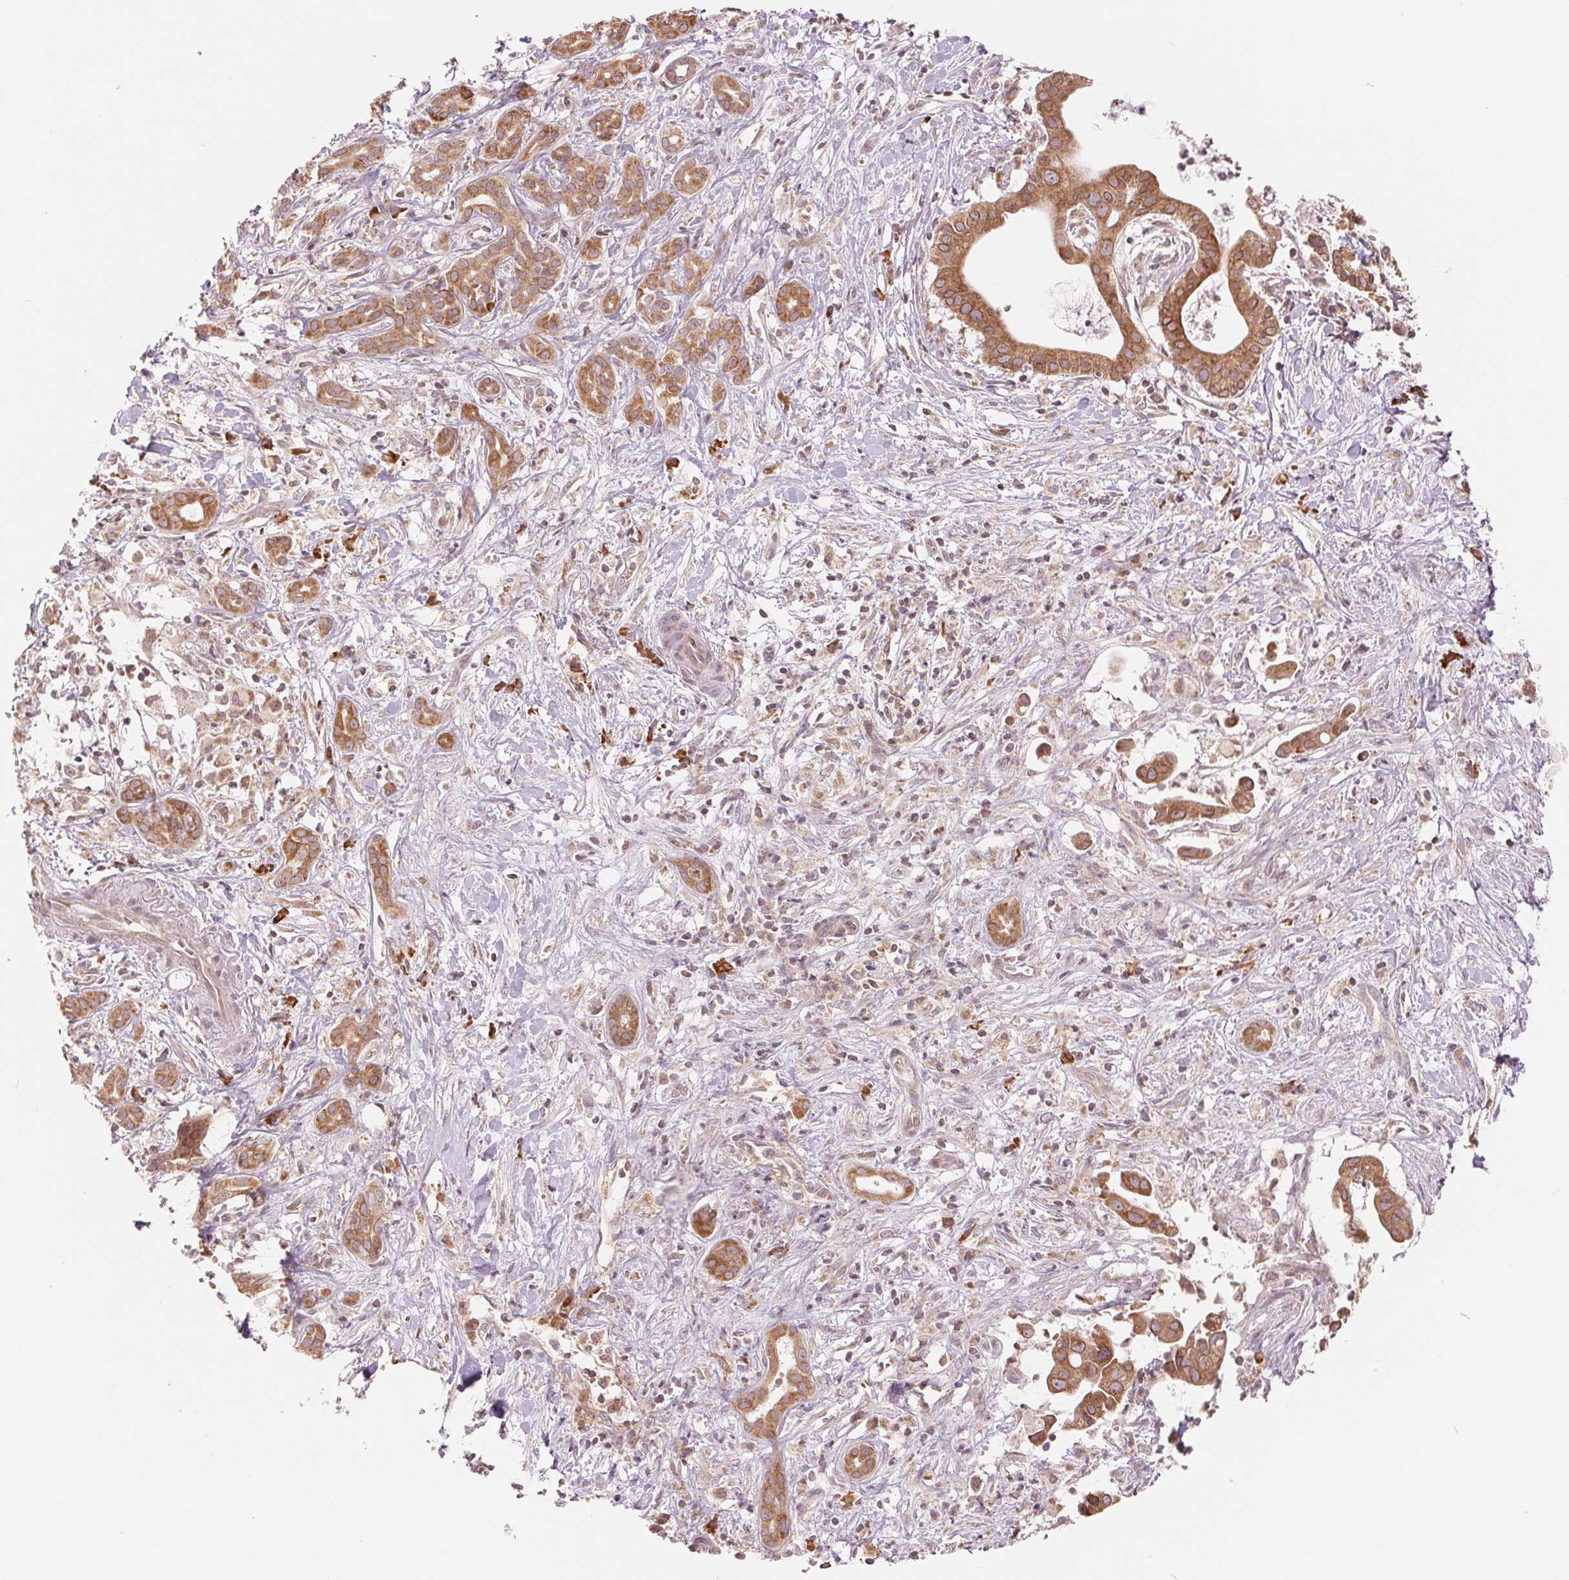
{"staining": {"intensity": "moderate", "quantity": ">75%", "location": "cytoplasmic/membranous"}, "tissue": "pancreatic cancer", "cell_type": "Tumor cells", "image_type": "cancer", "snomed": [{"axis": "morphology", "description": "Adenocarcinoma, NOS"}, {"axis": "topography", "description": "Pancreas"}], "caption": "High-magnification brightfield microscopy of pancreatic cancer stained with DAB (3,3'-diaminobenzidine) (brown) and counterstained with hematoxylin (blue). tumor cells exhibit moderate cytoplasmic/membranous expression is present in approximately>75% of cells. Immunohistochemistry stains the protein in brown and the nuclei are stained blue.", "gene": "TECR", "patient": {"sex": "male", "age": 61}}